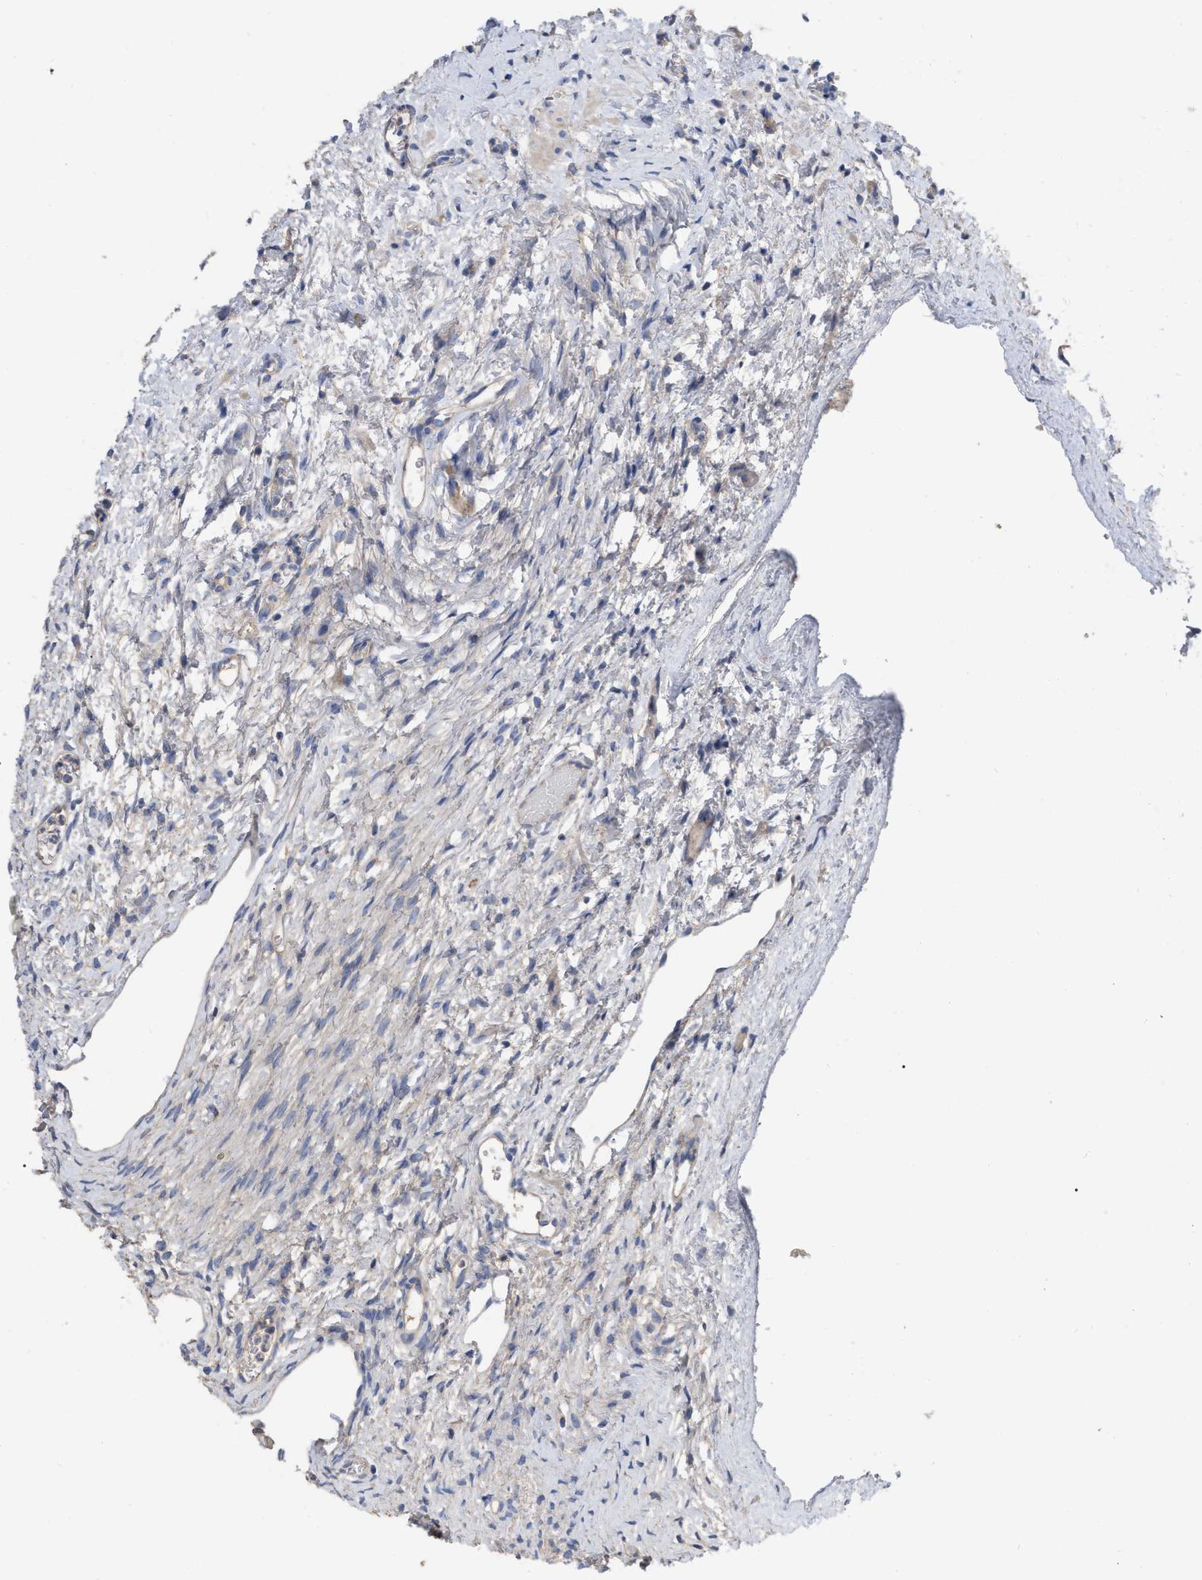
{"staining": {"intensity": "moderate", "quantity": ">75%", "location": "cytoplasmic/membranous"}, "tissue": "ovary", "cell_type": "Follicle cells", "image_type": "normal", "snomed": [{"axis": "morphology", "description": "Normal tissue, NOS"}, {"axis": "topography", "description": "Ovary"}], "caption": "Brown immunohistochemical staining in unremarkable human ovary demonstrates moderate cytoplasmic/membranous staining in approximately >75% of follicle cells. (DAB (3,3'-diaminobenzidine) = brown stain, brightfield microscopy at high magnification).", "gene": "RAP1GDS1", "patient": {"sex": "female", "age": 33}}